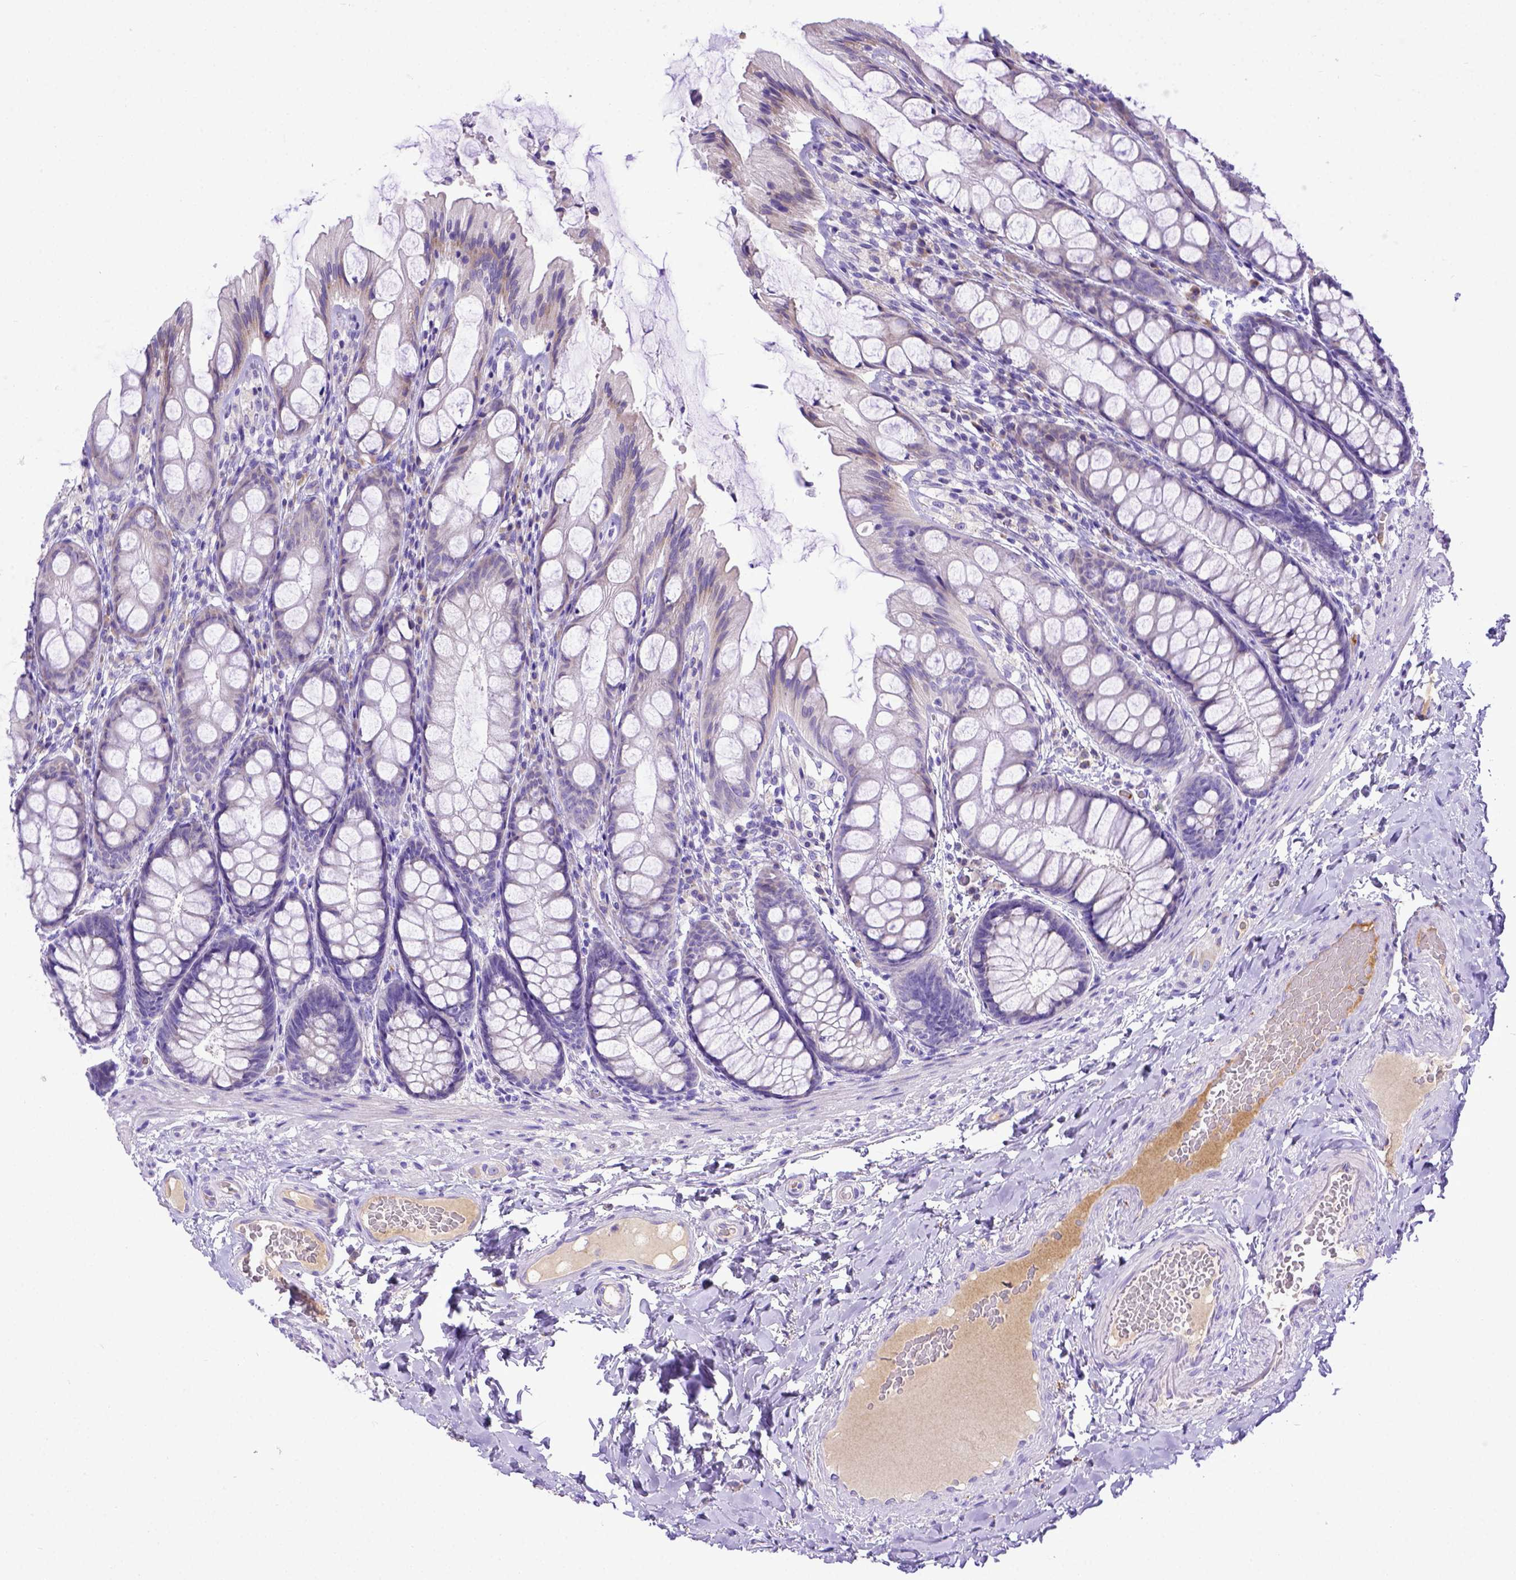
{"staining": {"intensity": "negative", "quantity": "none", "location": "none"}, "tissue": "colon", "cell_type": "Endothelial cells", "image_type": "normal", "snomed": [{"axis": "morphology", "description": "Normal tissue, NOS"}, {"axis": "topography", "description": "Colon"}], "caption": "DAB (3,3'-diaminobenzidine) immunohistochemical staining of benign human colon exhibits no significant expression in endothelial cells.", "gene": "CFAP300", "patient": {"sex": "male", "age": 47}}